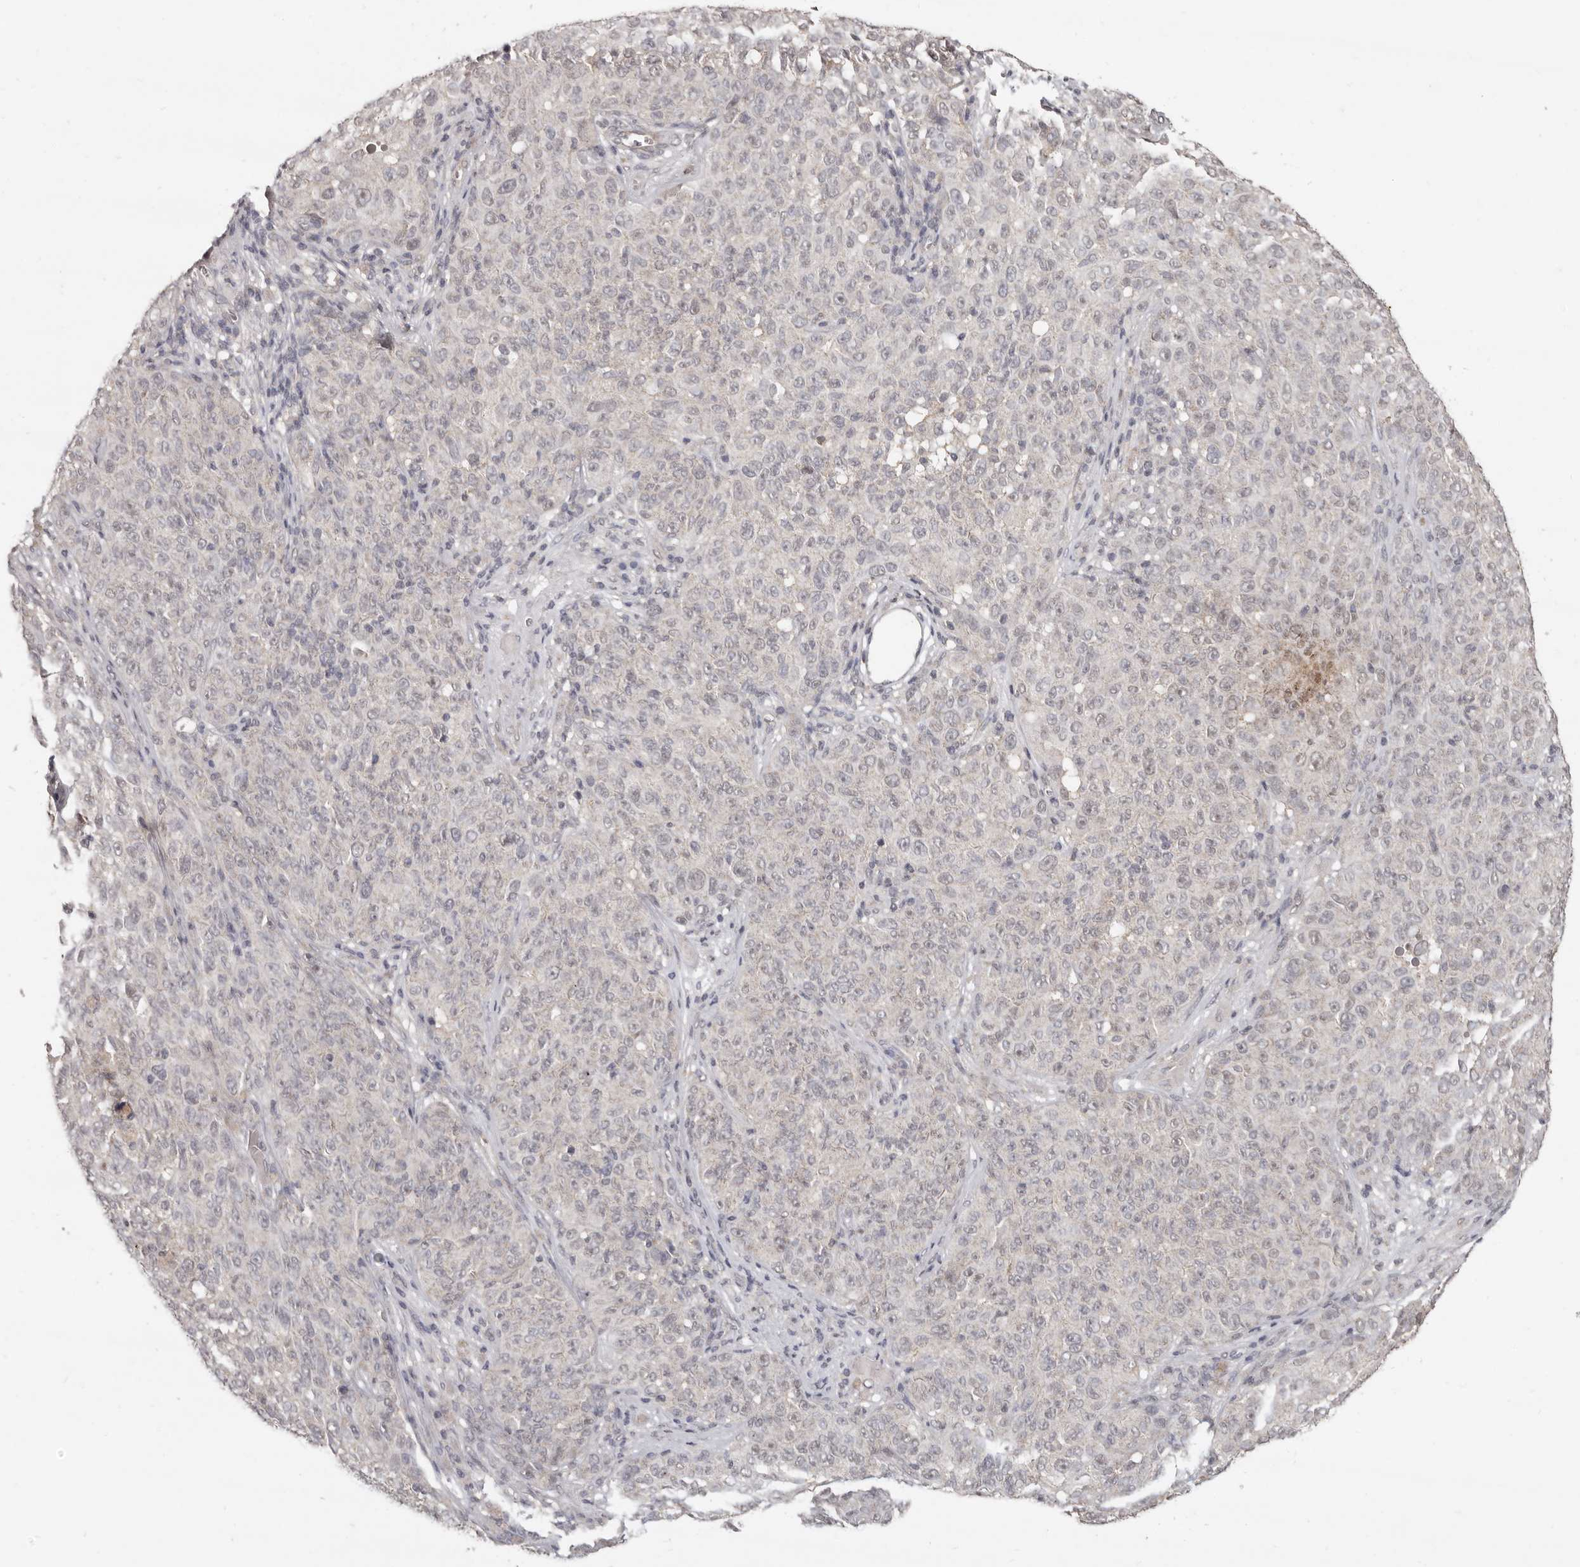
{"staining": {"intensity": "negative", "quantity": "none", "location": "none"}, "tissue": "melanoma", "cell_type": "Tumor cells", "image_type": "cancer", "snomed": [{"axis": "morphology", "description": "Malignant melanoma, NOS"}, {"axis": "topography", "description": "Skin"}], "caption": "Immunohistochemistry micrograph of neoplastic tissue: malignant melanoma stained with DAB displays no significant protein staining in tumor cells.", "gene": "LINGO2", "patient": {"sex": "female", "age": 82}}